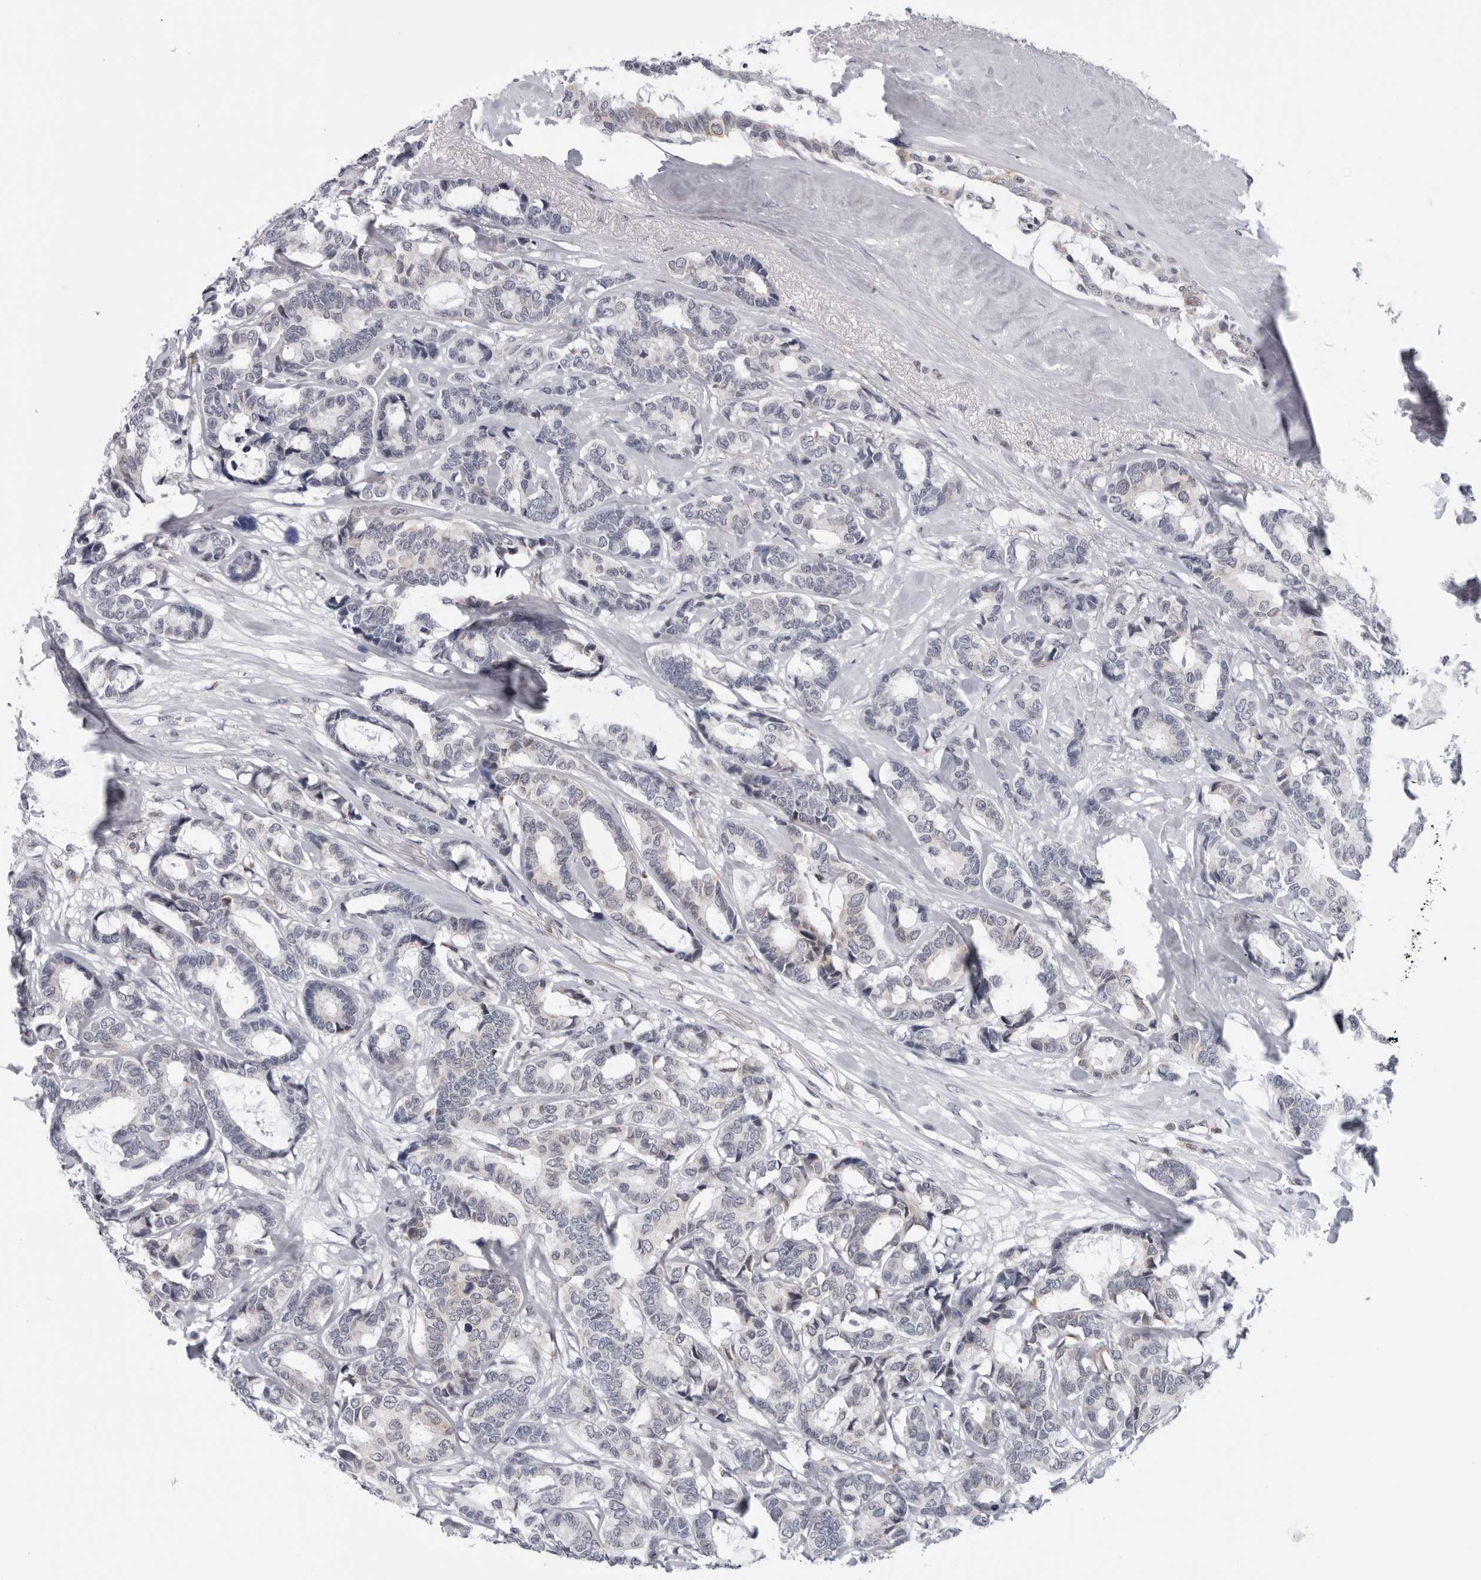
{"staining": {"intensity": "negative", "quantity": "none", "location": "none"}, "tissue": "breast cancer", "cell_type": "Tumor cells", "image_type": "cancer", "snomed": [{"axis": "morphology", "description": "Duct carcinoma"}, {"axis": "topography", "description": "Breast"}], "caption": "IHC of human breast cancer shows no expression in tumor cells.", "gene": "CPT2", "patient": {"sex": "female", "age": 87}}